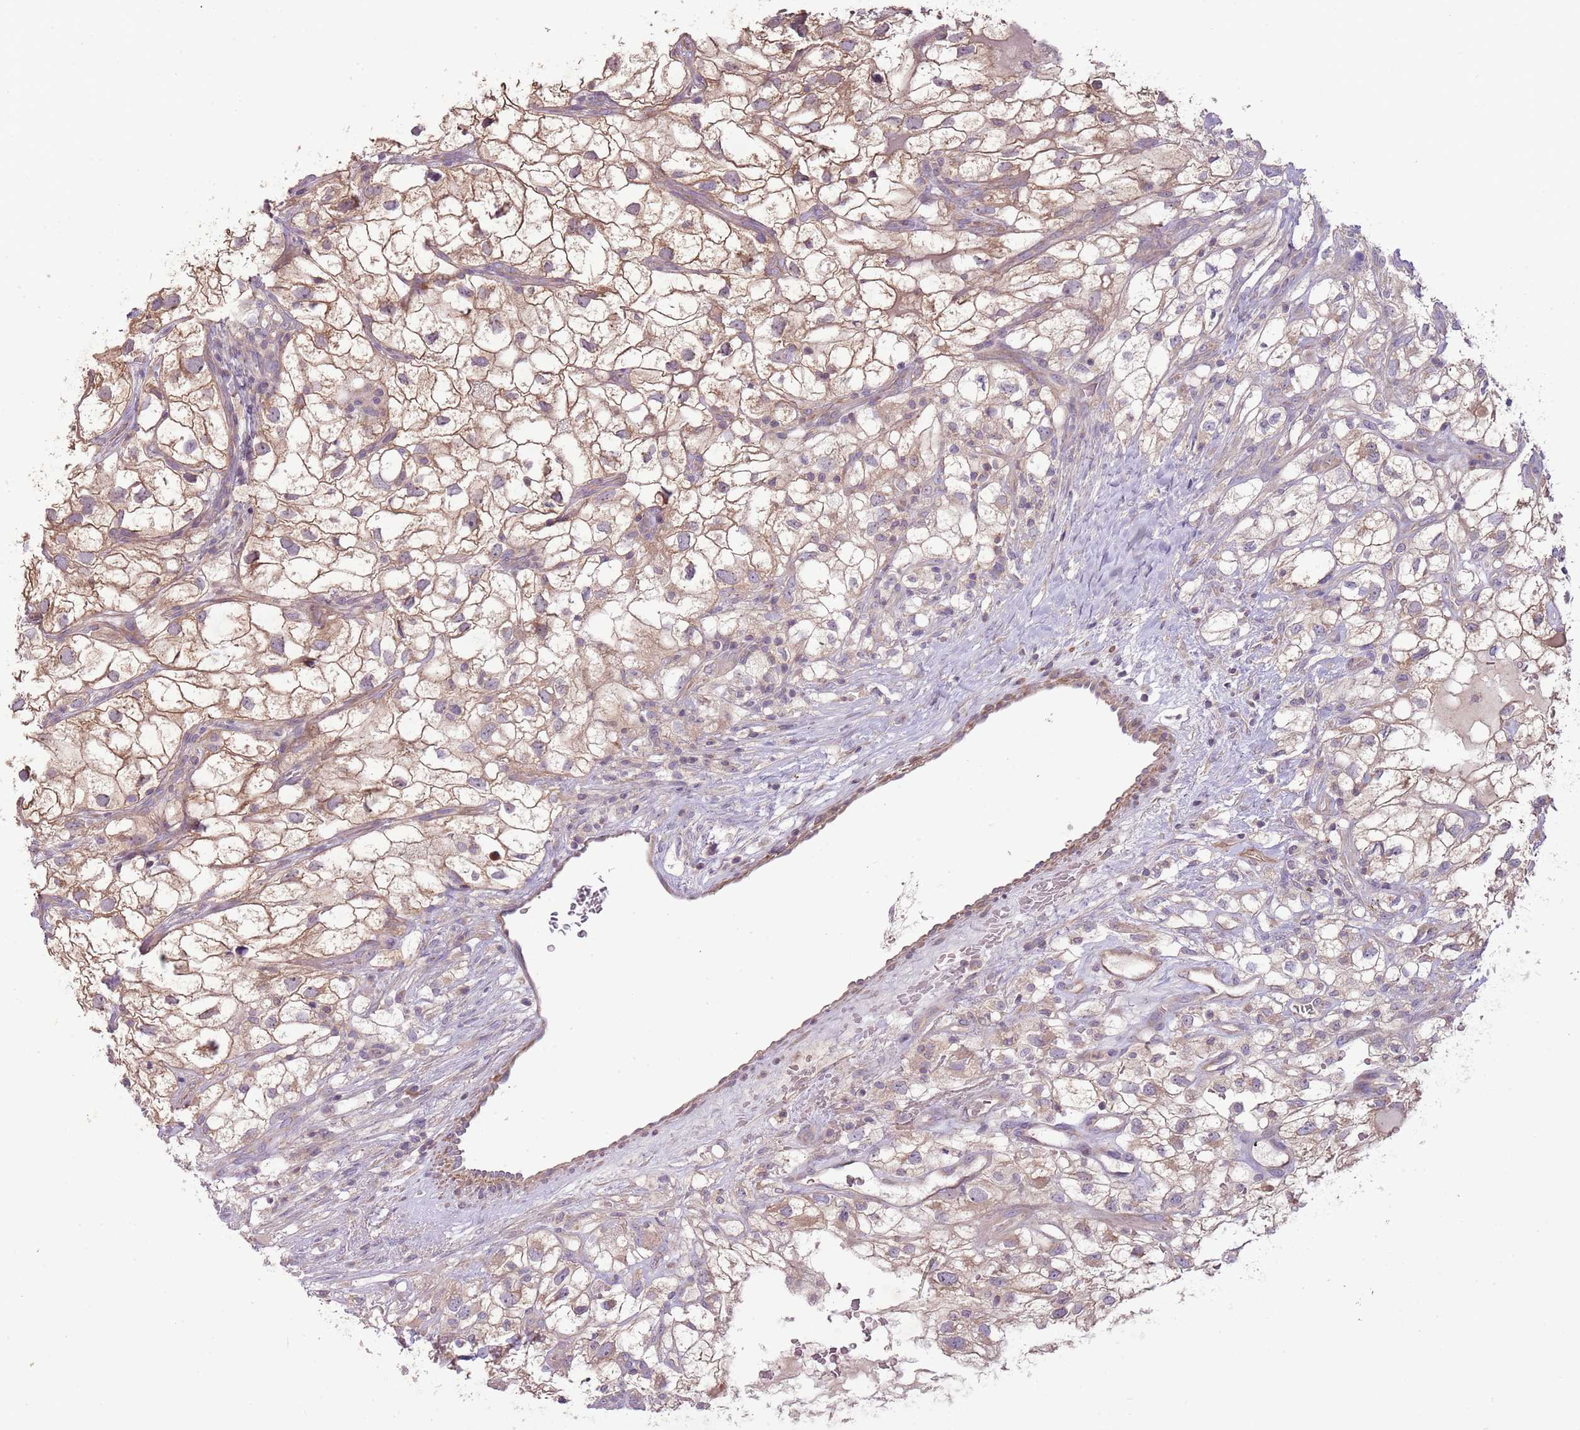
{"staining": {"intensity": "weak", "quantity": ">75%", "location": "cytoplasmic/membranous"}, "tissue": "renal cancer", "cell_type": "Tumor cells", "image_type": "cancer", "snomed": [{"axis": "morphology", "description": "Adenocarcinoma, NOS"}, {"axis": "topography", "description": "Kidney"}], "caption": "Protein staining of renal cancer (adenocarcinoma) tissue reveals weak cytoplasmic/membranous staining in about >75% of tumor cells.", "gene": "DTD2", "patient": {"sex": "male", "age": 59}}